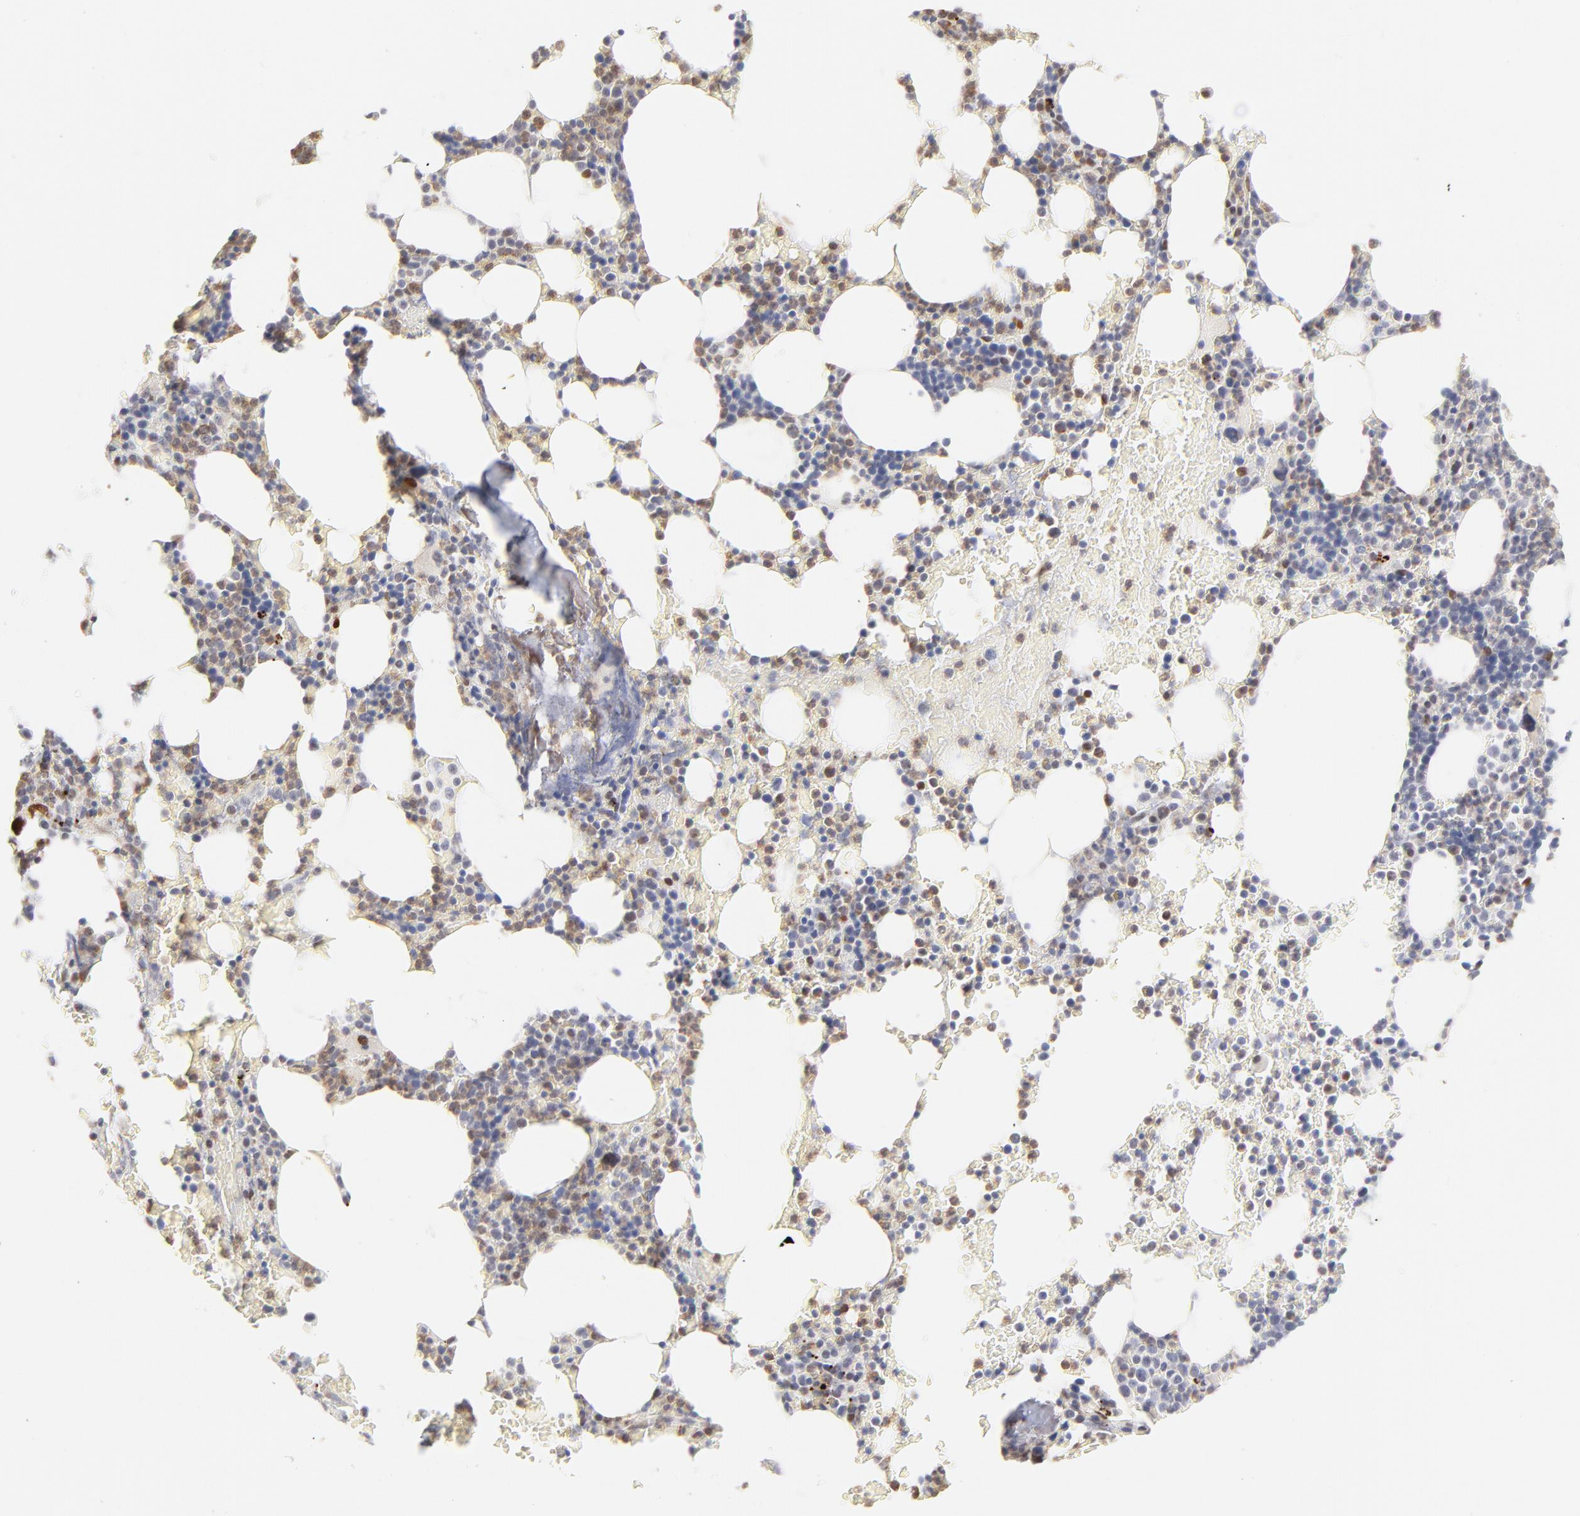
{"staining": {"intensity": "moderate", "quantity": "<25%", "location": "nuclear"}, "tissue": "bone marrow", "cell_type": "Hematopoietic cells", "image_type": "normal", "snomed": [{"axis": "morphology", "description": "Normal tissue, NOS"}, {"axis": "topography", "description": "Bone marrow"}], "caption": "This image displays immunohistochemistry staining of unremarkable human bone marrow, with low moderate nuclear staining in about <25% of hematopoietic cells.", "gene": "PBX1", "patient": {"sex": "female", "age": 66}}